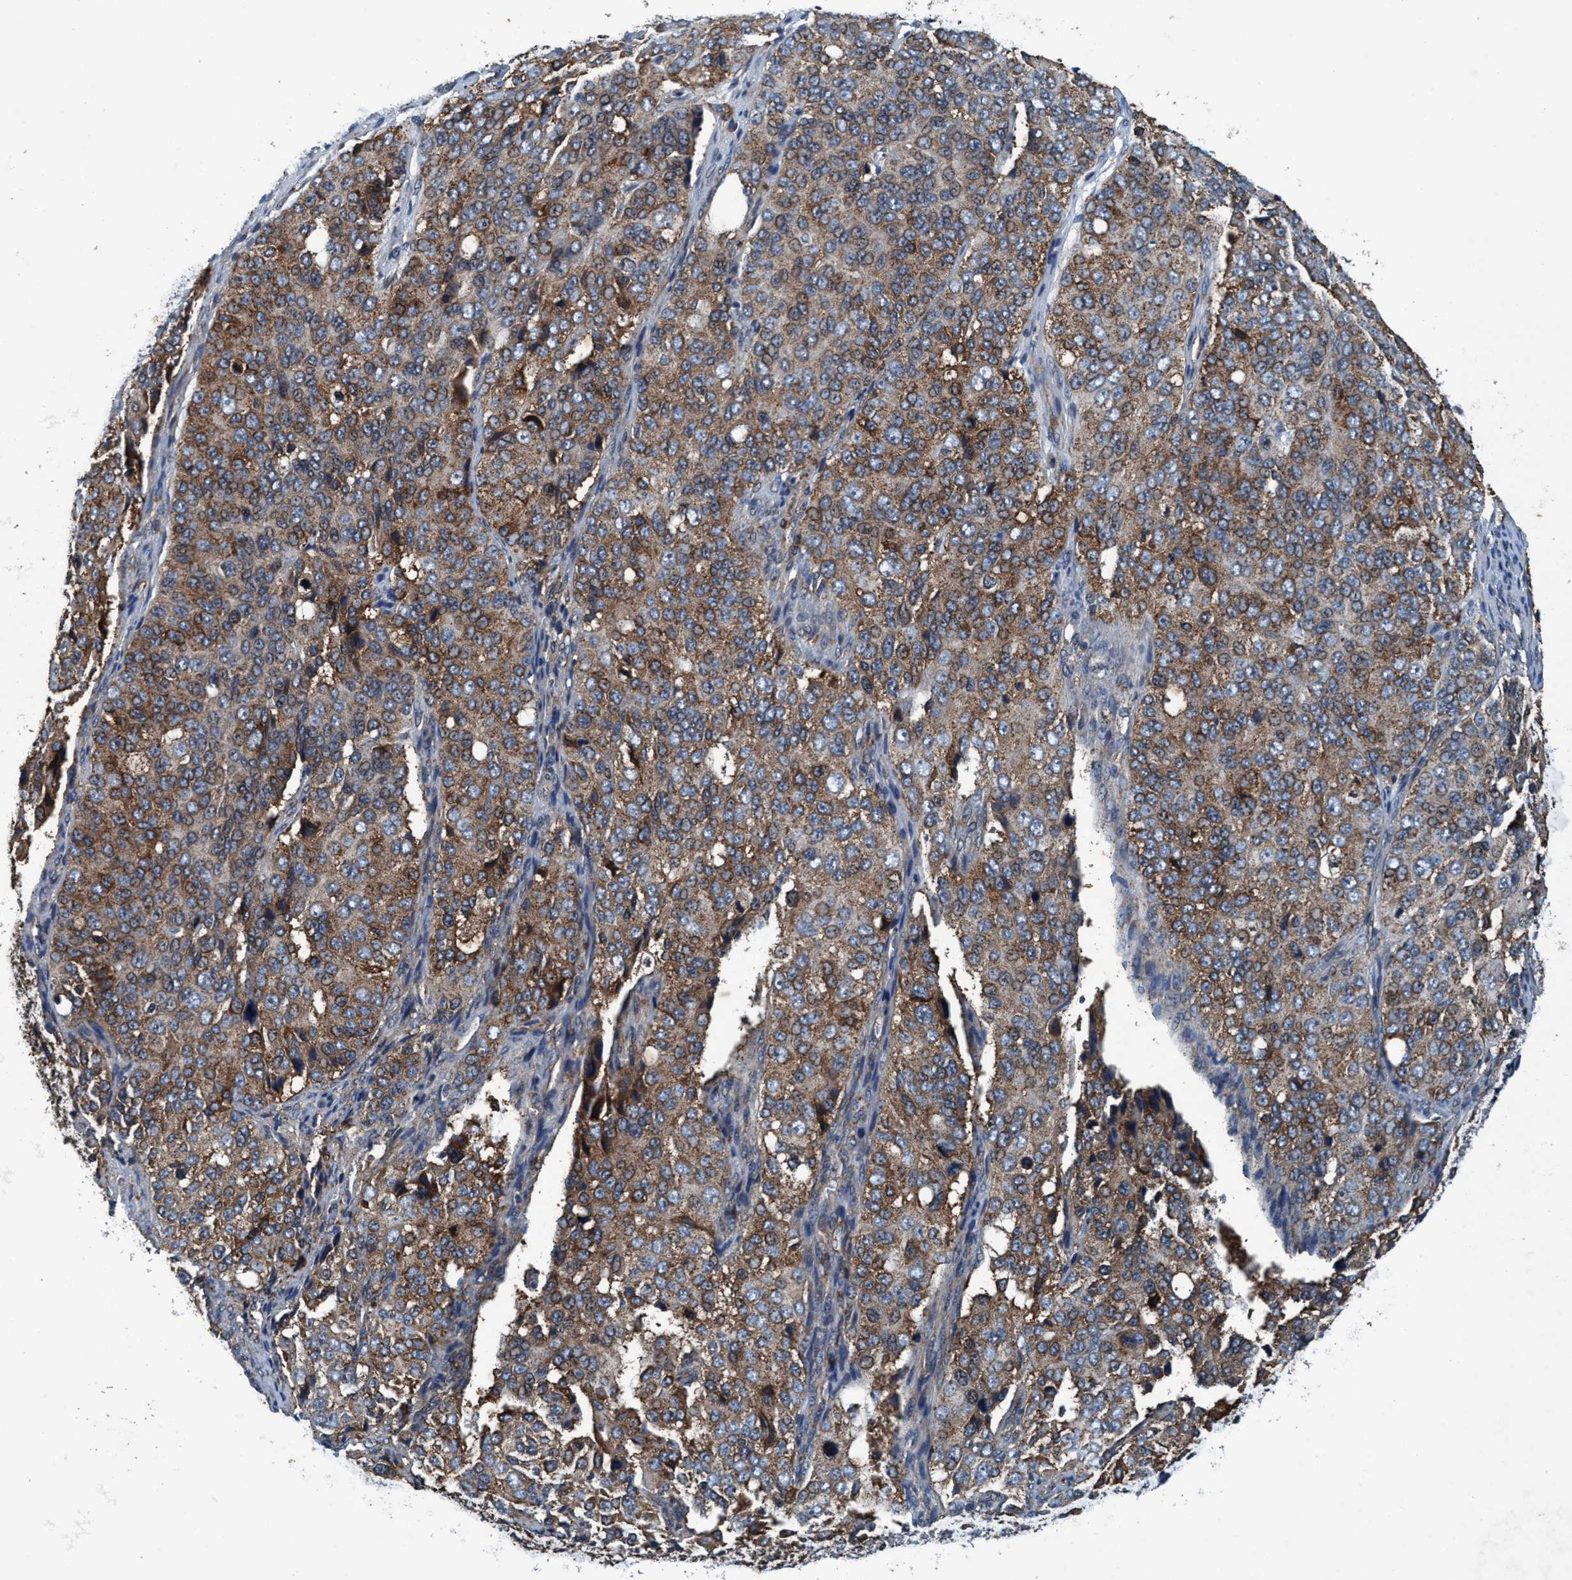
{"staining": {"intensity": "moderate", "quantity": ">75%", "location": "cytoplasmic/membranous"}, "tissue": "ovarian cancer", "cell_type": "Tumor cells", "image_type": "cancer", "snomed": [{"axis": "morphology", "description": "Carcinoma, endometroid"}, {"axis": "topography", "description": "Ovary"}], "caption": "Brown immunohistochemical staining in ovarian cancer reveals moderate cytoplasmic/membranous positivity in approximately >75% of tumor cells.", "gene": "AKT1S1", "patient": {"sex": "female", "age": 51}}